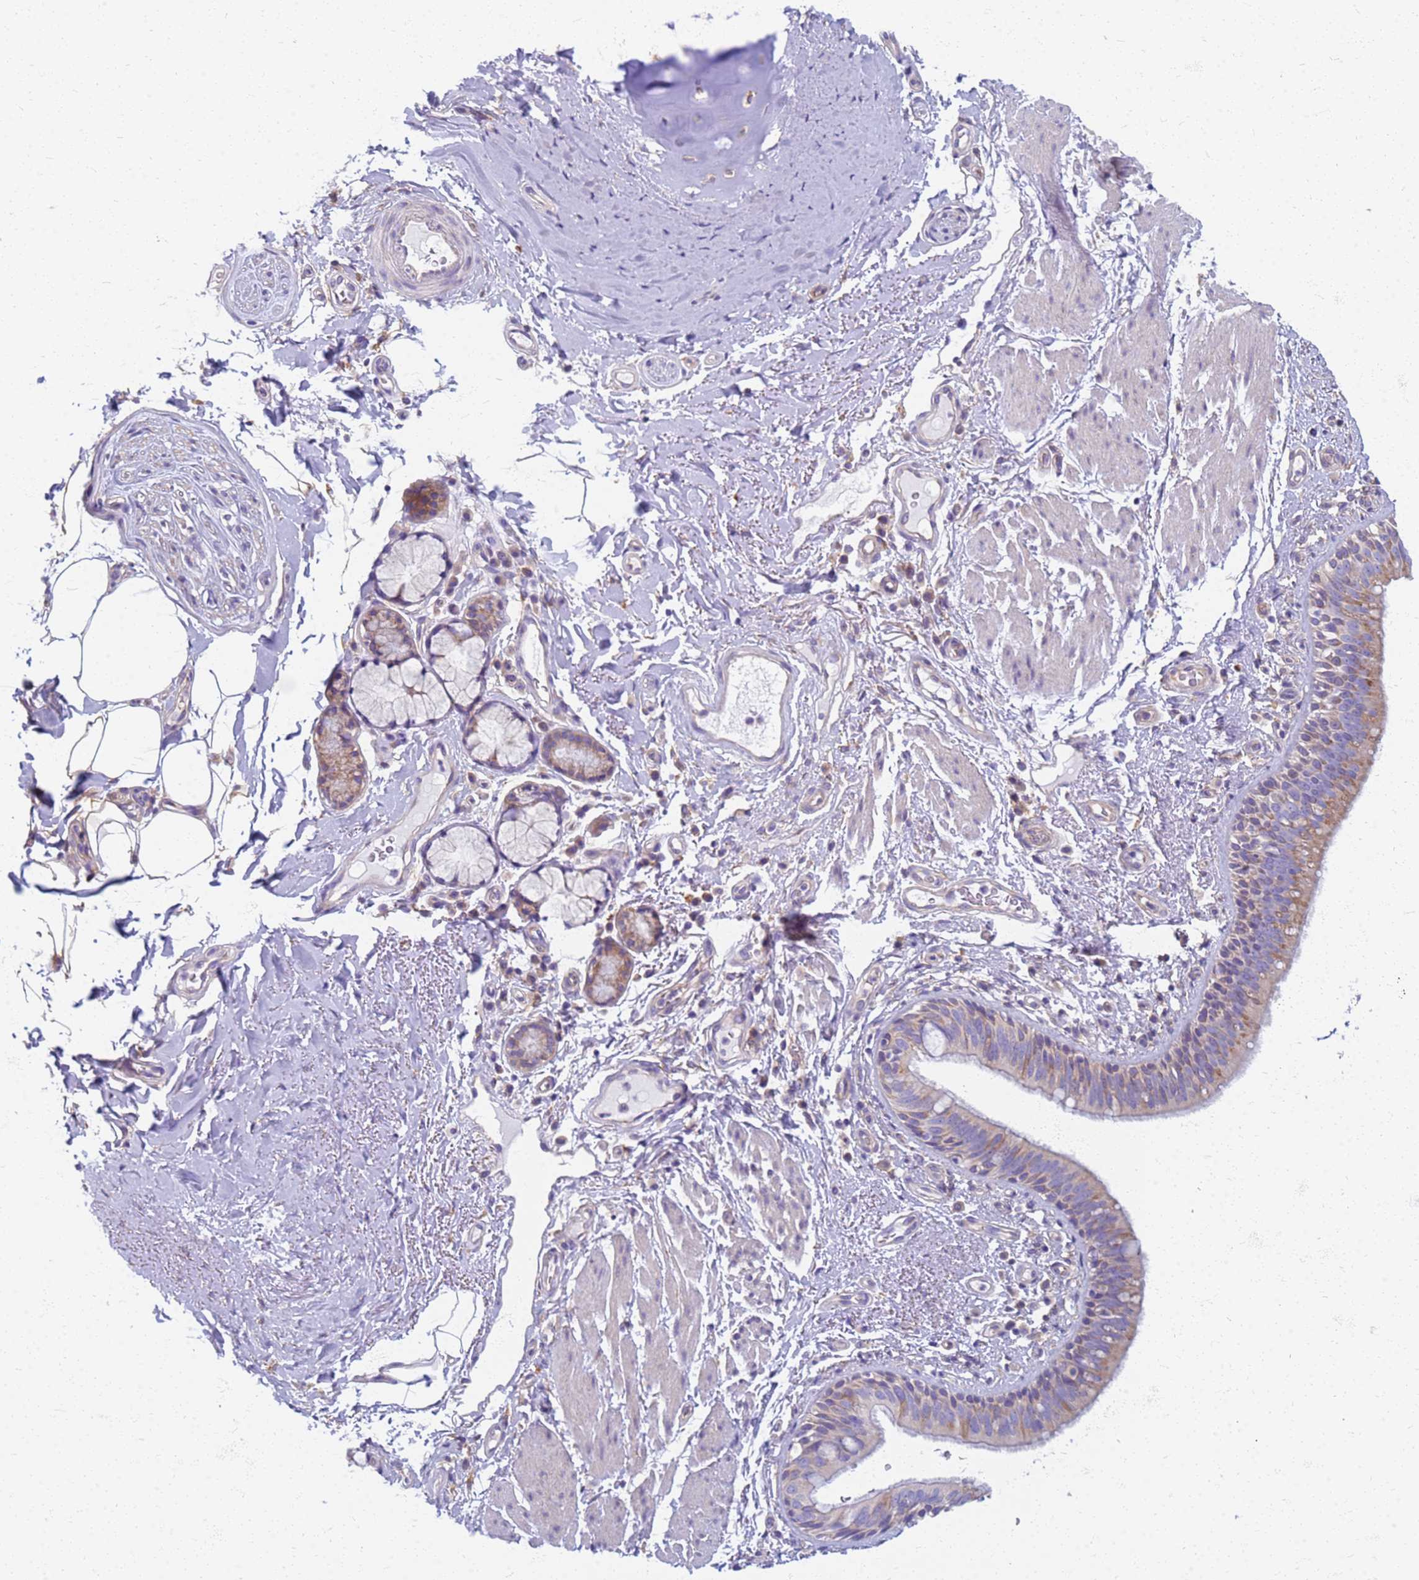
{"staining": {"intensity": "weak", "quantity": "25%-75%", "location": "cytoplasmic/membranous"}, "tissue": "bronchus", "cell_type": "Respiratory epithelial cells", "image_type": "normal", "snomed": [{"axis": "morphology", "description": "Normal tissue, NOS"}, {"axis": "morphology", "description": "Neoplasm, uncertain whether benign or malignant"}, {"axis": "topography", "description": "Bronchus"}, {"axis": "topography", "description": "Lung"}], "caption": "Weak cytoplasmic/membranous staining is appreciated in about 25%-75% of respiratory epithelial cells in normal bronchus. (DAB (3,3'-diaminobenzidine) IHC with brightfield microscopy, high magnification).", "gene": "EEA1", "patient": {"sex": "male", "age": 55}}